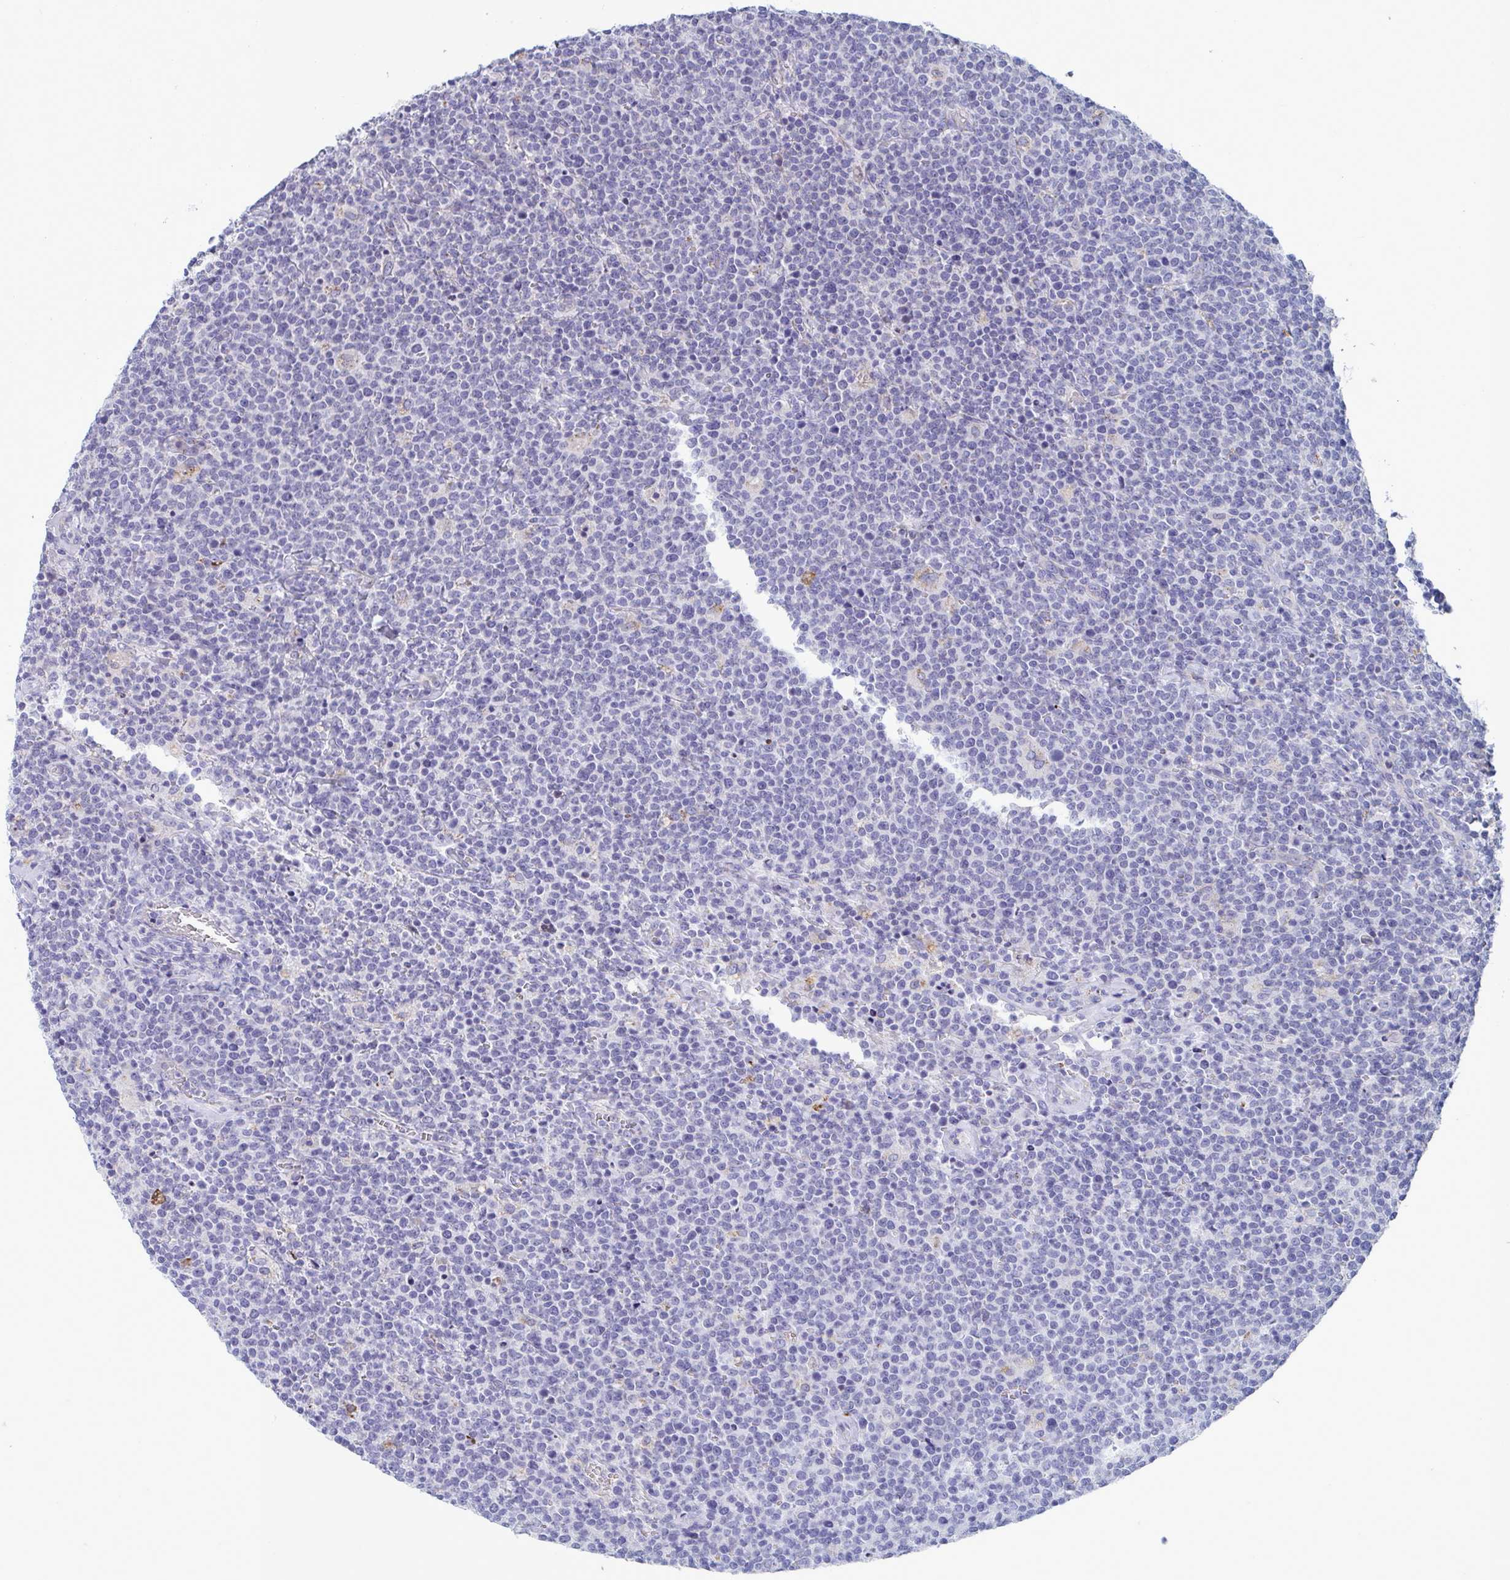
{"staining": {"intensity": "negative", "quantity": "none", "location": "none"}, "tissue": "lymphoma", "cell_type": "Tumor cells", "image_type": "cancer", "snomed": [{"axis": "morphology", "description": "Malignant lymphoma, non-Hodgkin's type, High grade"}, {"axis": "topography", "description": "Lymph node"}], "caption": "DAB (3,3'-diaminobenzidine) immunohistochemical staining of human lymphoma exhibits no significant positivity in tumor cells. (Stains: DAB (3,3'-diaminobenzidine) immunohistochemistry with hematoxylin counter stain, Microscopy: brightfield microscopy at high magnification).", "gene": "TAS2R38", "patient": {"sex": "male", "age": 61}}